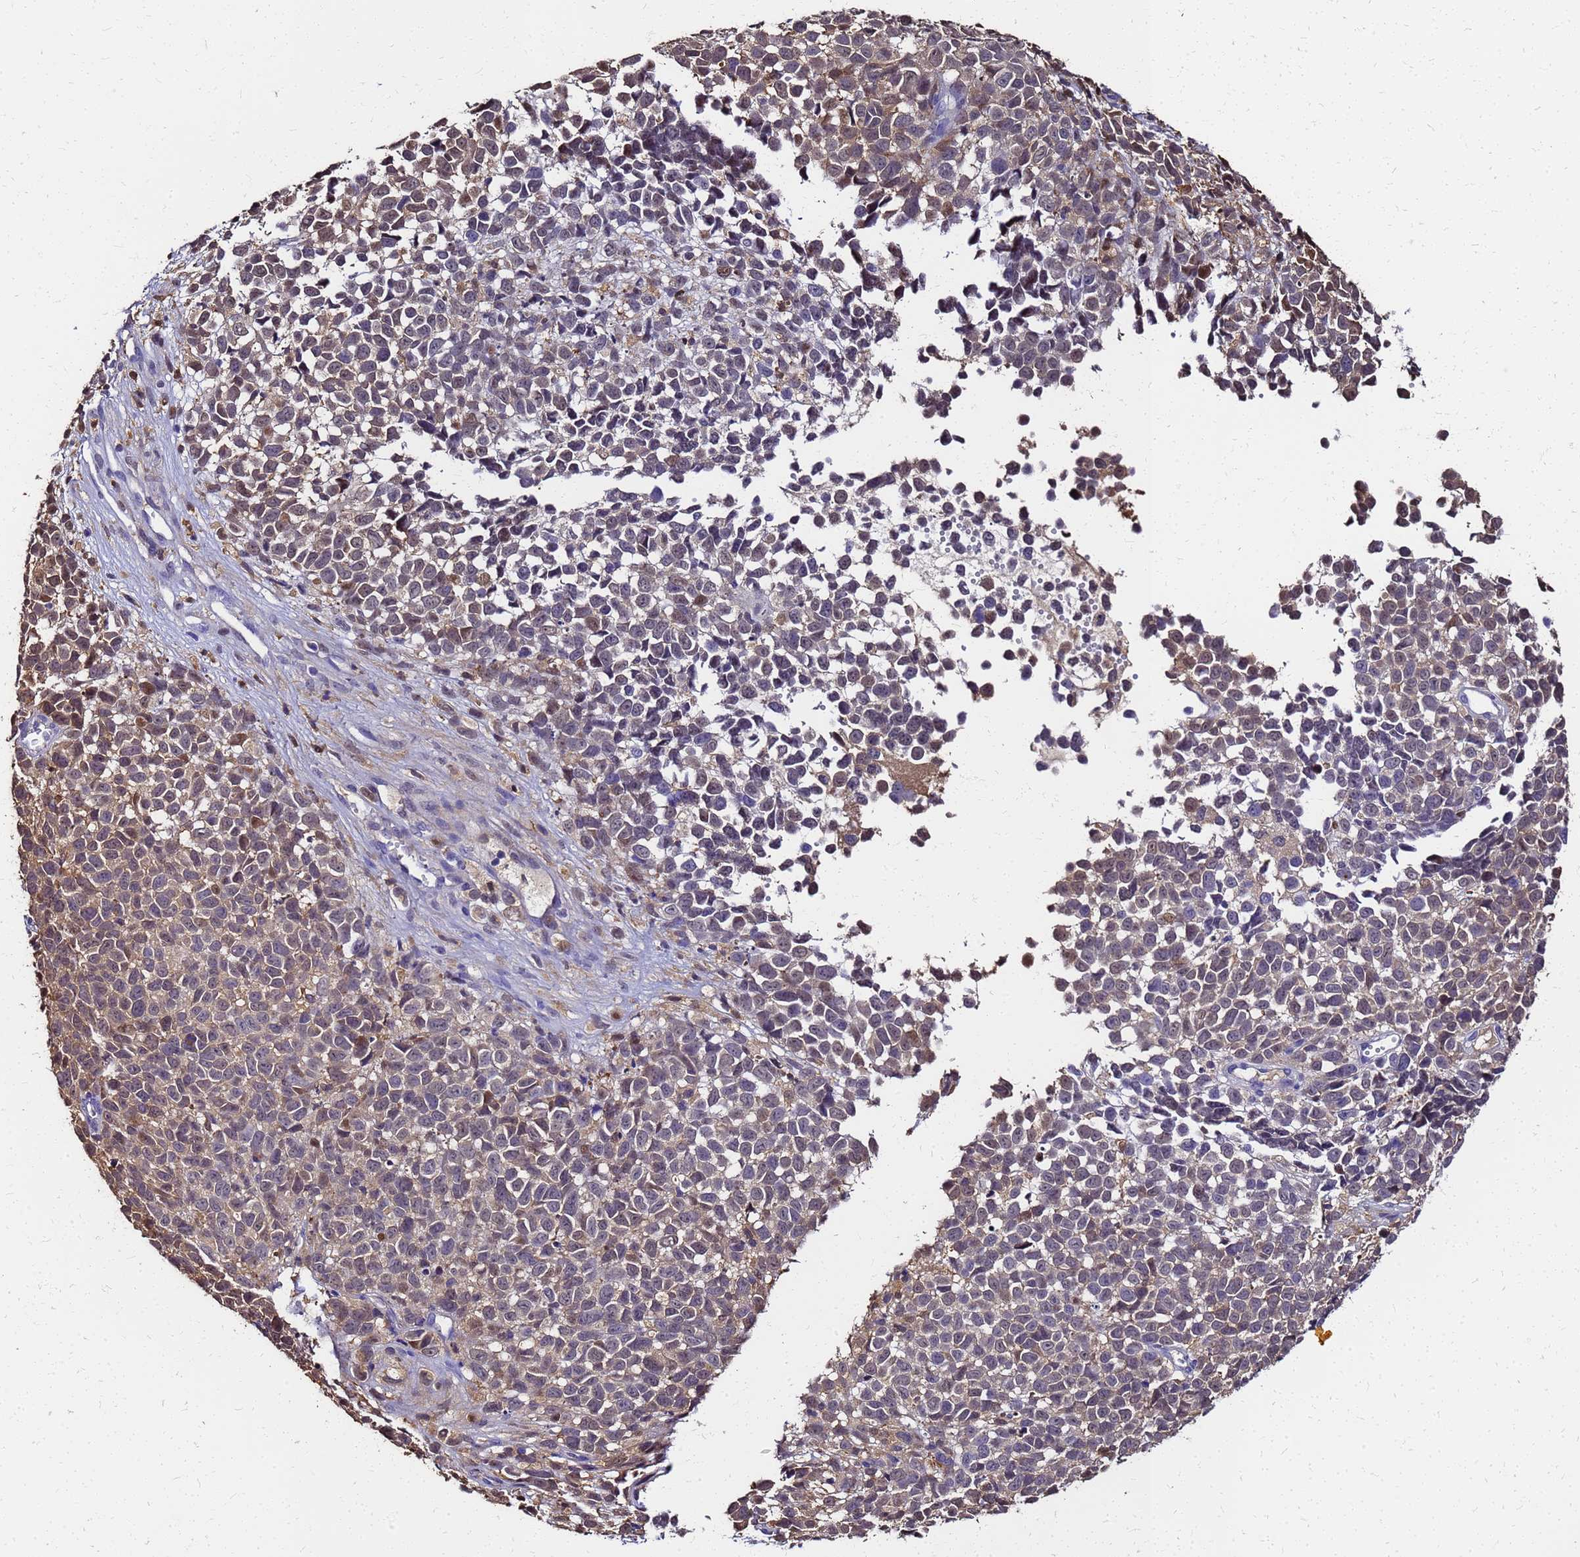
{"staining": {"intensity": "moderate", "quantity": "<25%", "location": "cytoplasmic/membranous,nuclear"}, "tissue": "melanoma", "cell_type": "Tumor cells", "image_type": "cancer", "snomed": [{"axis": "morphology", "description": "Malignant melanoma, NOS"}, {"axis": "topography", "description": "Nose, NOS"}], "caption": "Immunohistochemistry photomicrograph of human melanoma stained for a protein (brown), which displays low levels of moderate cytoplasmic/membranous and nuclear staining in approximately <25% of tumor cells.", "gene": "S100A11", "patient": {"sex": "female", "age": 48}}